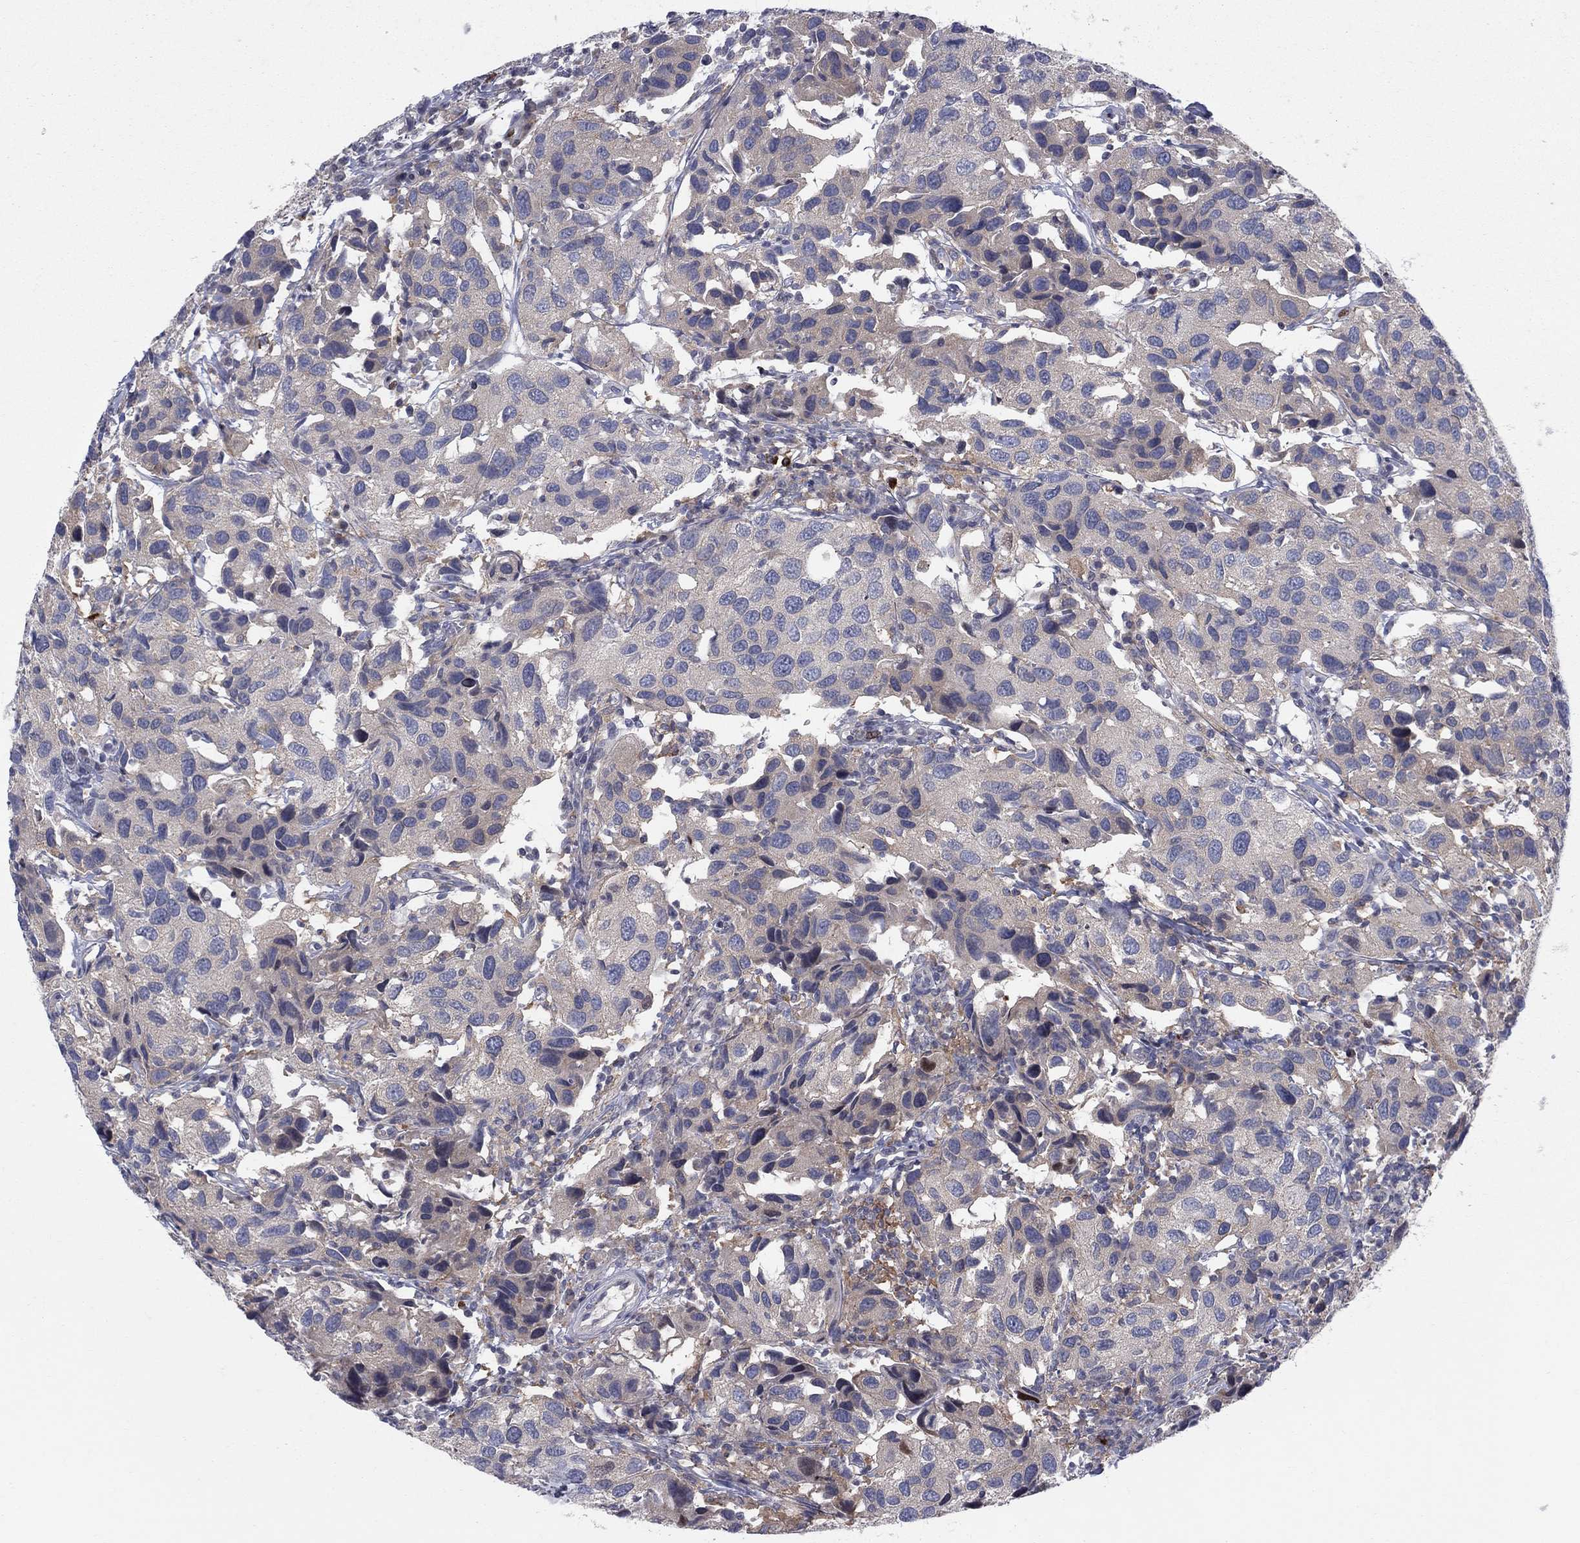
{"staining": {"intensity": "negative", "quantity": "none", "location": "none"}, "tissue": "urothelial cancer", "cell_type": "Tumor cells", "image_type": "cancer", "snomed": [{"axis": "morphology", "description": "Urothelial carcinoma, High grade"}, {"axis": "topography", "description": "Urinary bladder"}], "caption": "Immunohistochemistry micrograph of human urothelial cancer stained for a protein (brown), which demonstrates no positivity in tumor cells.", "gene": "ZNHIT3", "patient": {"sex": "male", "age": 79}}